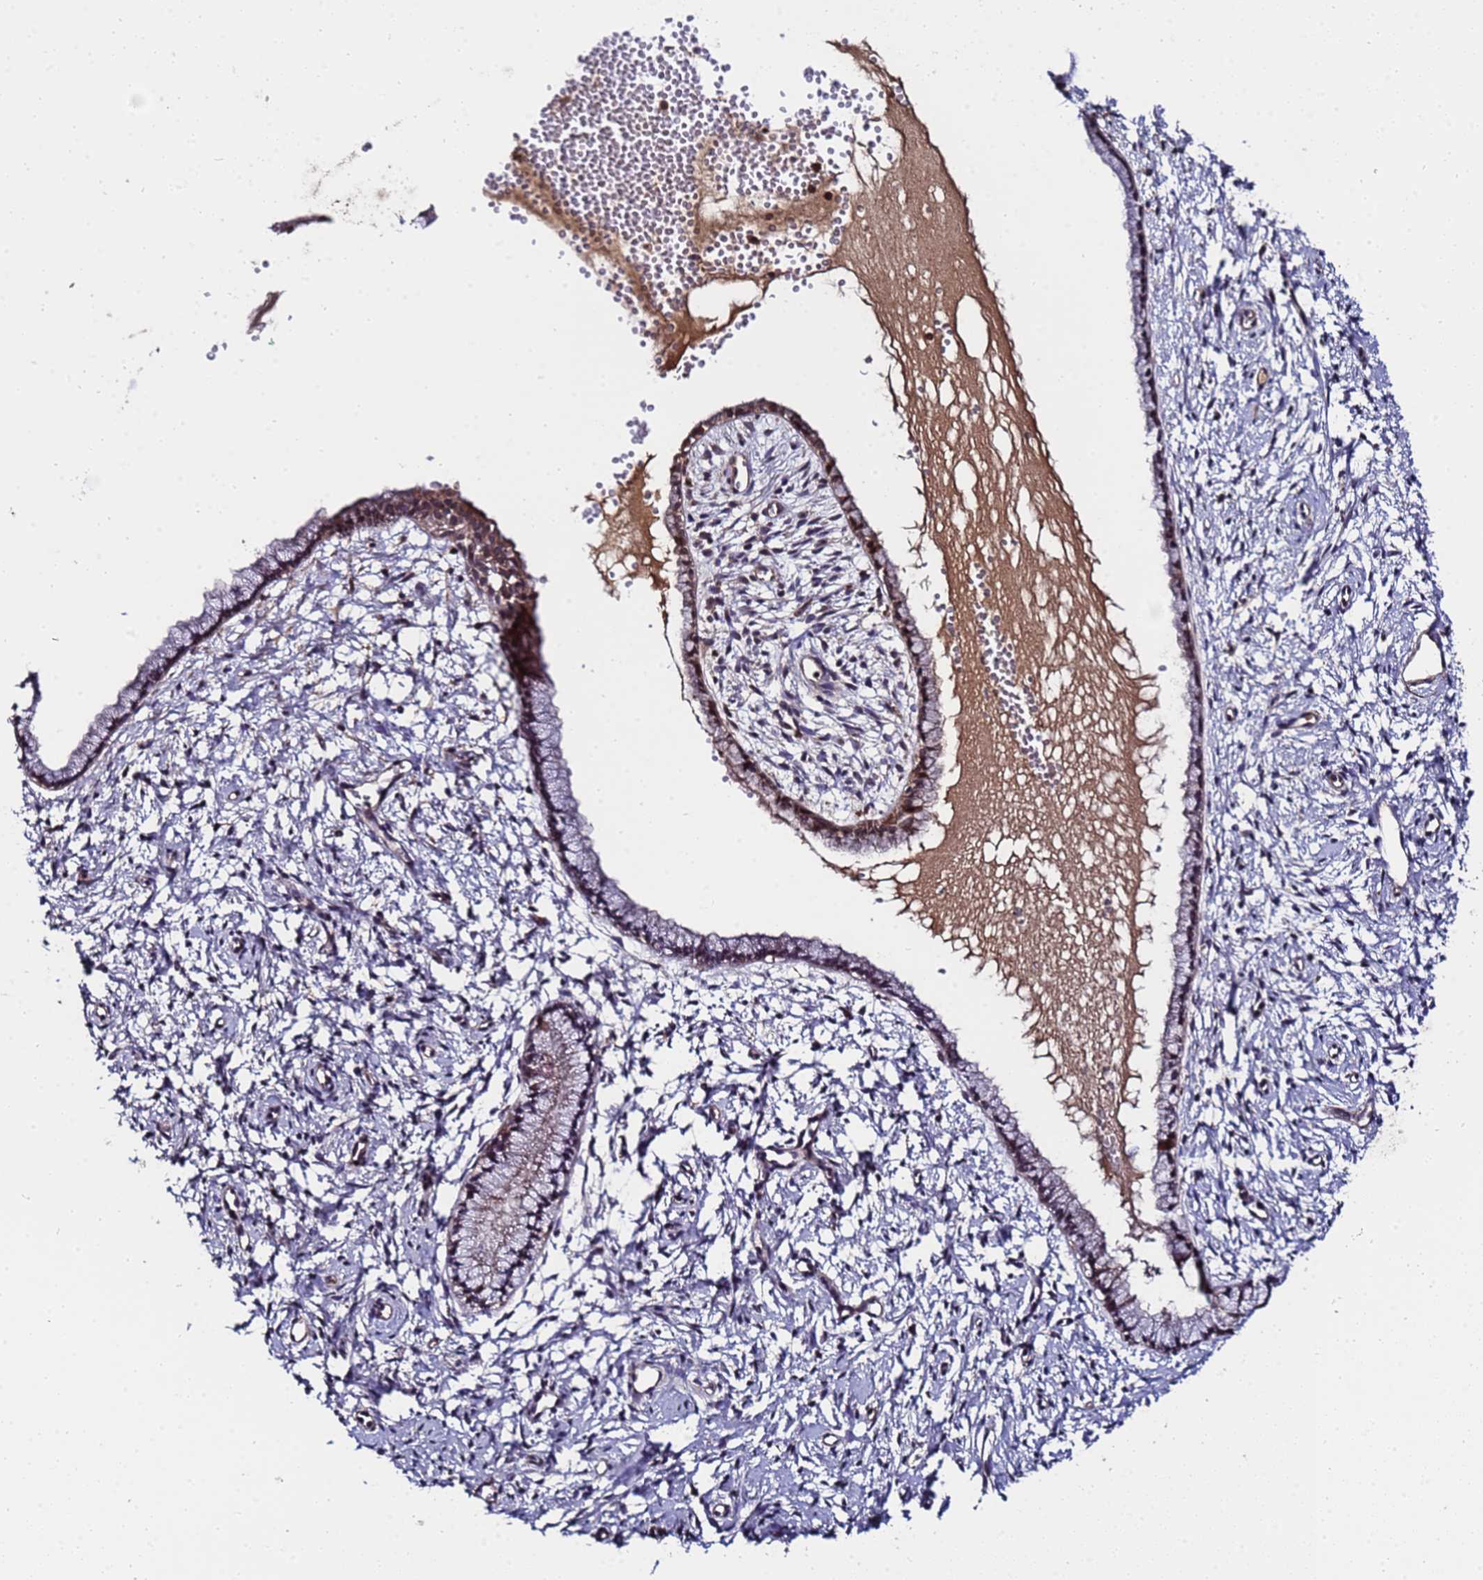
{"staining": {"intensity": "moderate", "quantity": "25%-75%", "location": "cytoplasmic/membranous,nuclear"}, "tissue": "cervix", "cell_type": "Glandular cells", "image_type": "normal", "snomed": [{"axis": "morphology", "description": "Normal tissue, NOS"}, {"axis": "topography", "description": "Cervix"}], "caption": "Immunohistochemistry (IHC) (DAB) staining of normal human cervix displays moderate cytoplasmic/membranous,nuclear protein positivity in about 25%-75% of glandular cells.", "gene": "GSTCD", "patient": {"sex": "female", "age": 57}}